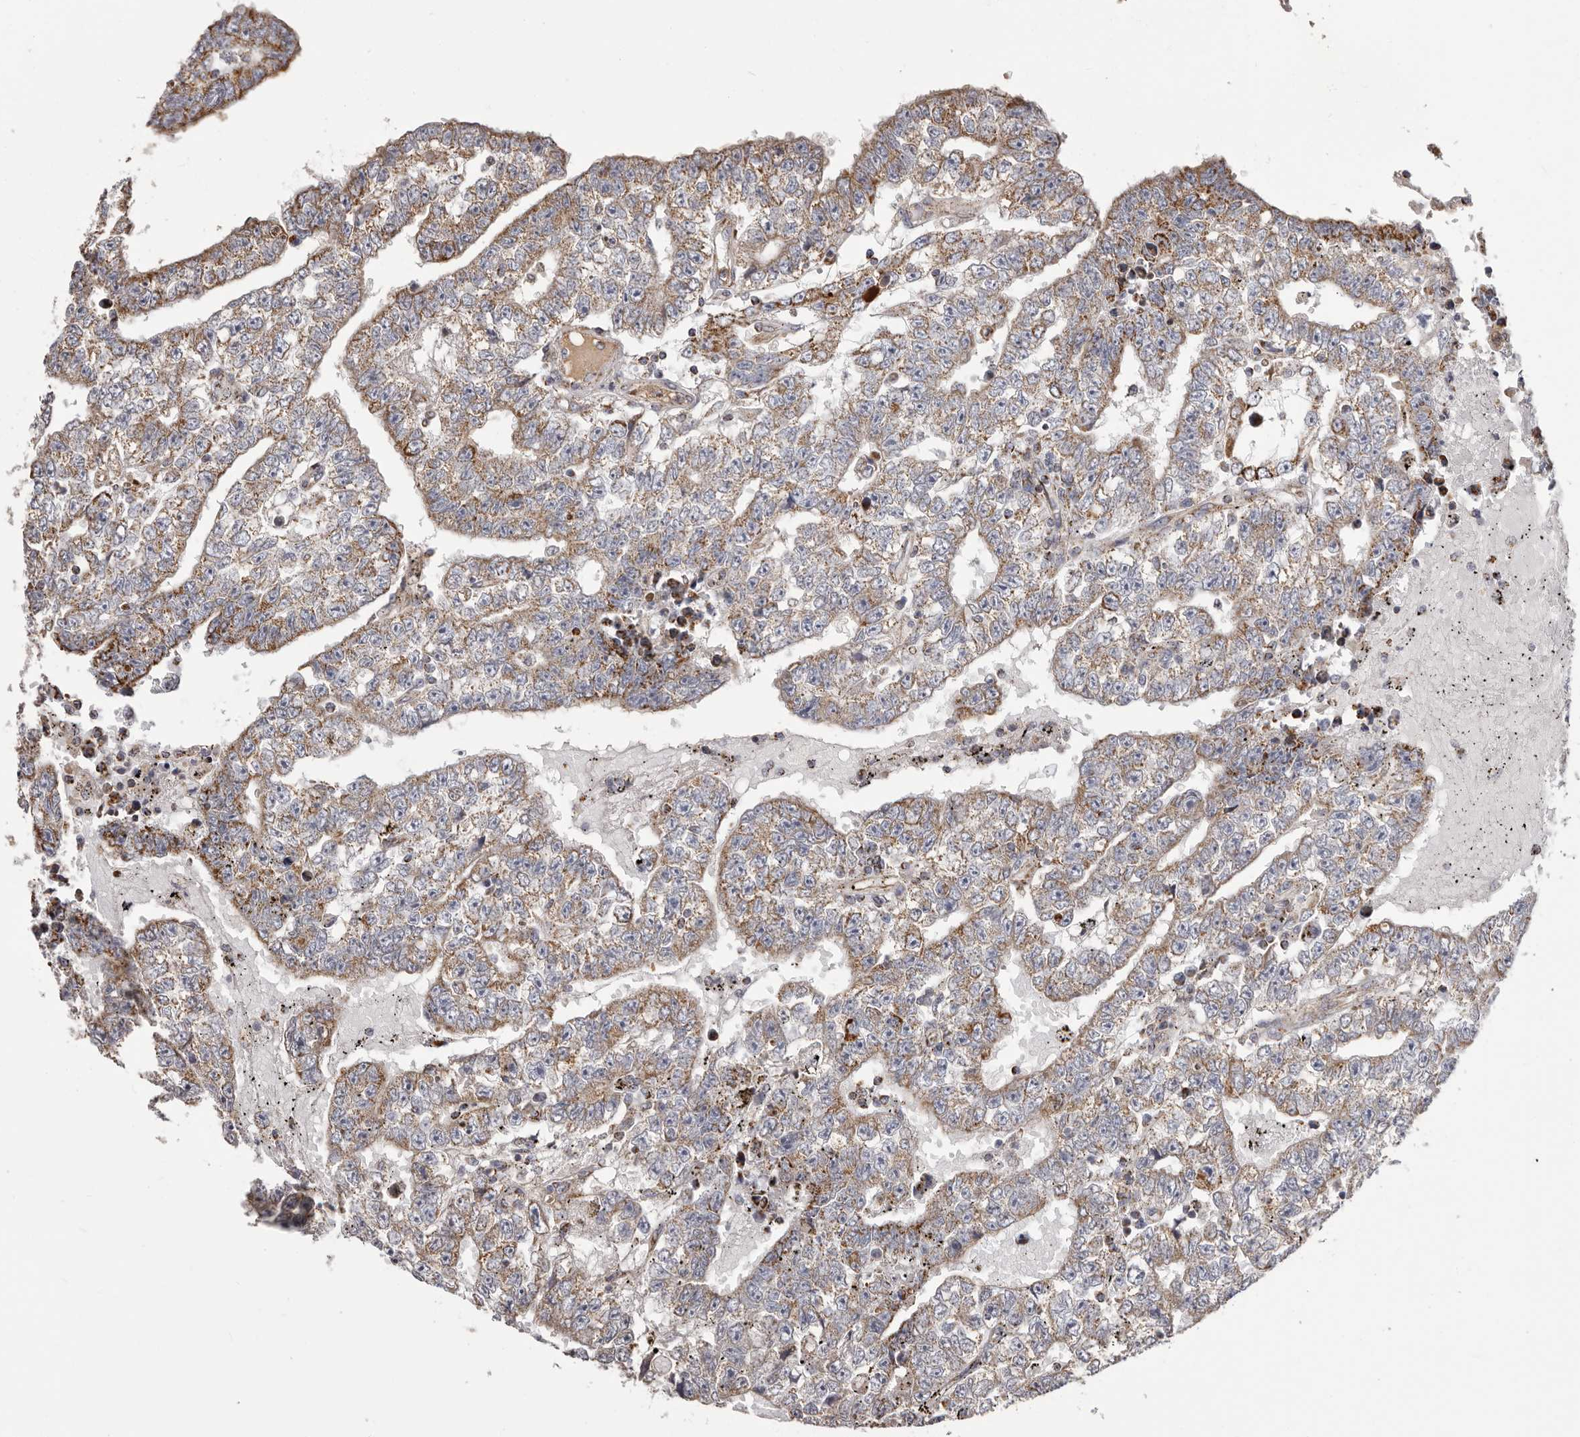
{"staining": {"intensity": "moderate", "quantity": ">75%", "location": "cytoplasmic/membranous"}, "tissue": "testis cancer", "cell_type": "Tumor cells", "image_type": "cancer", "snomed": [{"axis": "morphology", "description": "Carcinoma, Embryonal, NOS"}, {"axis": "topography", "description": "Testis"}], "caption": "The immunohistochemical stain highlights moderate cytoplasmic/membranous staining in tumor cells of testis embryonal carcinoma tissue.", "gene": "CHRM2", "patient": {"sex": "male", "age": 25}}